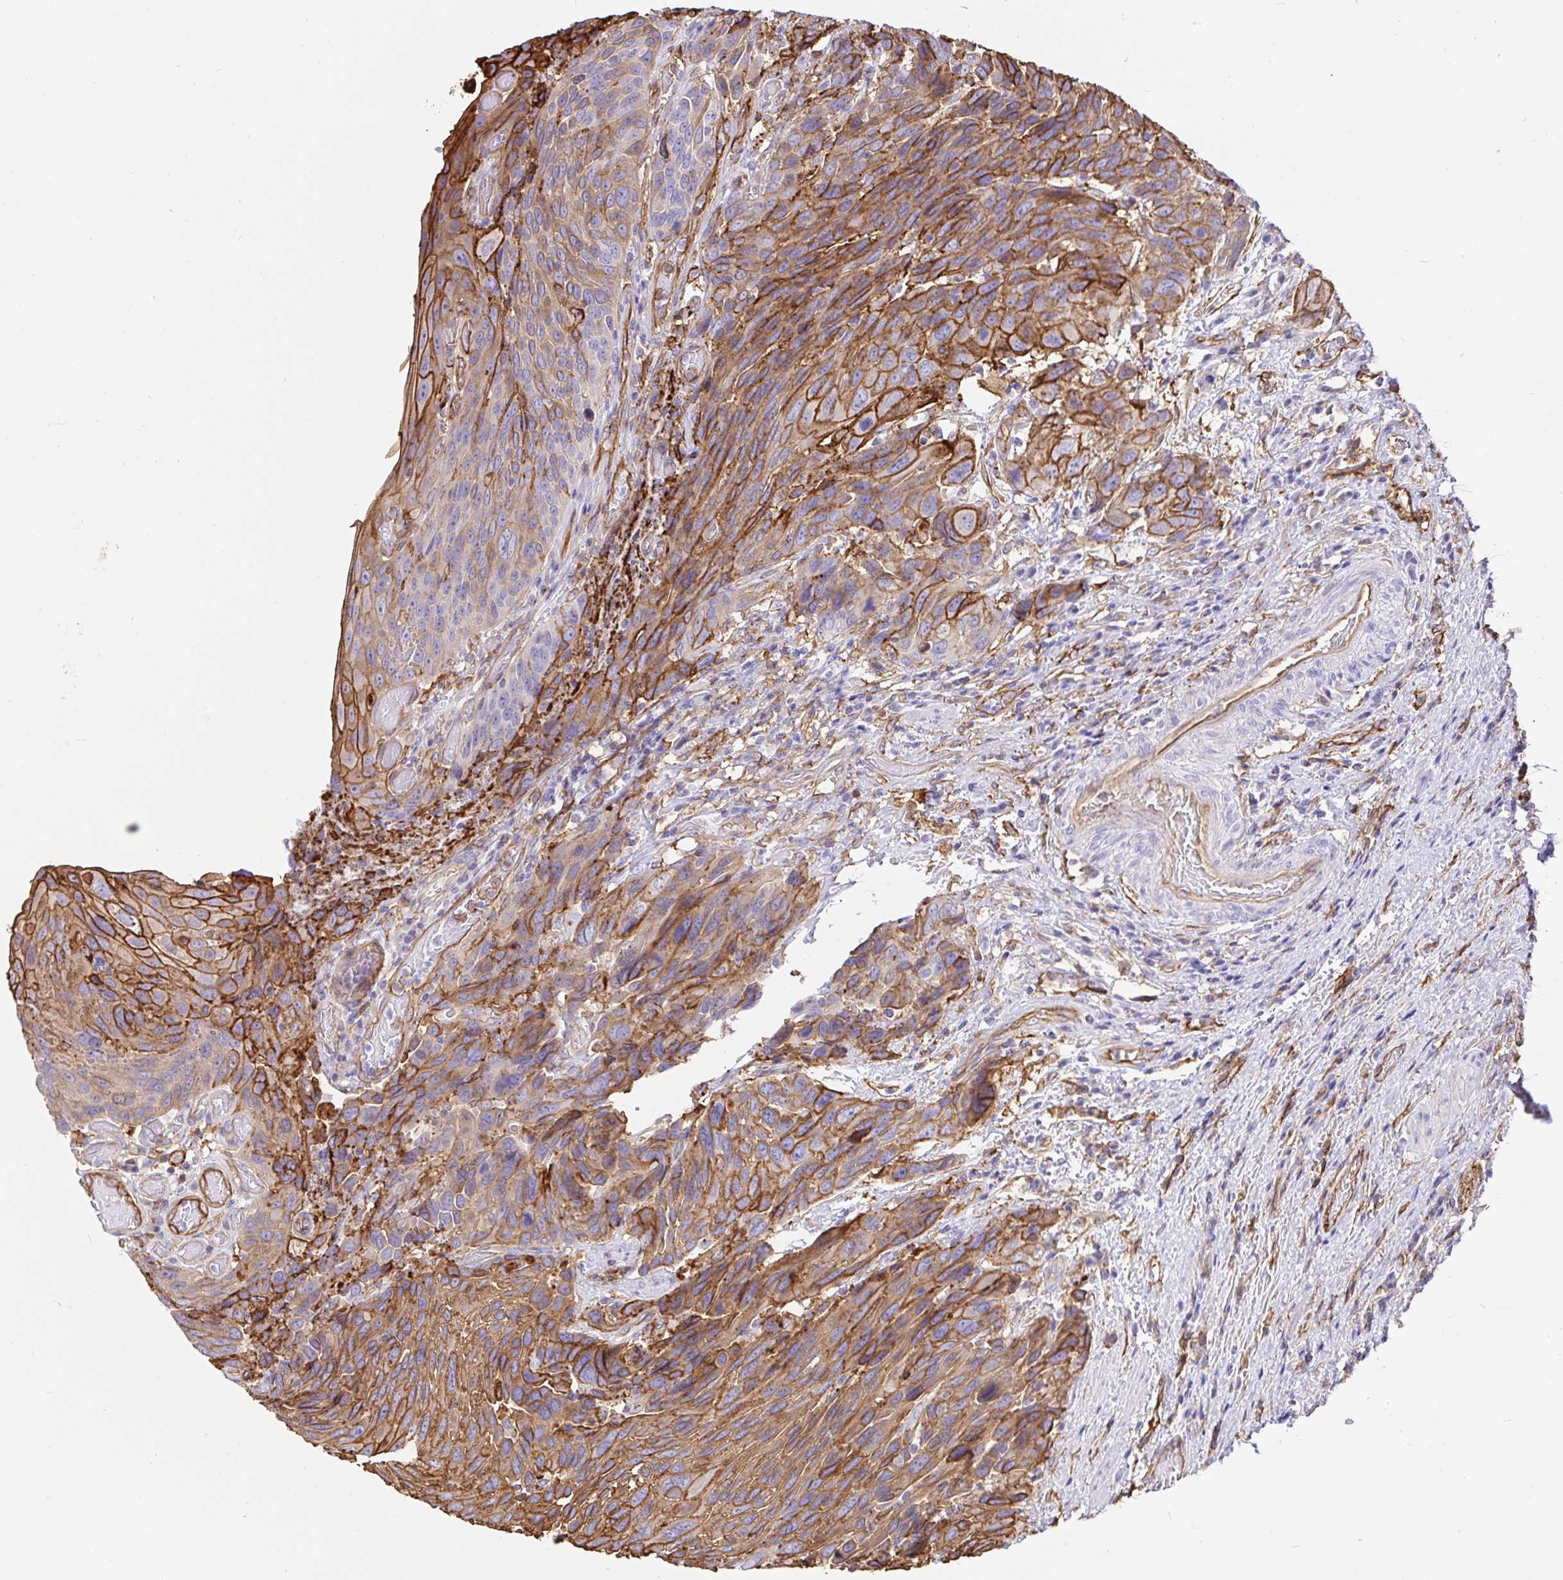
{"staining": {"intensity": "moderate", "quantity": "25%-75%", "location": "cytoplasmic/membranous"}, "tissue": "urothelial cancer", "cell_type": "Tumor cells", "image_type": "cancer", "snomed": [{"axis": "morphology", "description": "Urothelial carcinoma, High grade"}, {"axis": "topography", "description": "Urinary bladder"}], "caption": "Moderate cytoplasmic/membranous staining for a protein is seen in about 25%-75% of tumor cells of high-grade urothelial carcinoma using immunohistochemistry.", "gene": "ANXA2", "patient": {"sex": "female", "age": 70}}